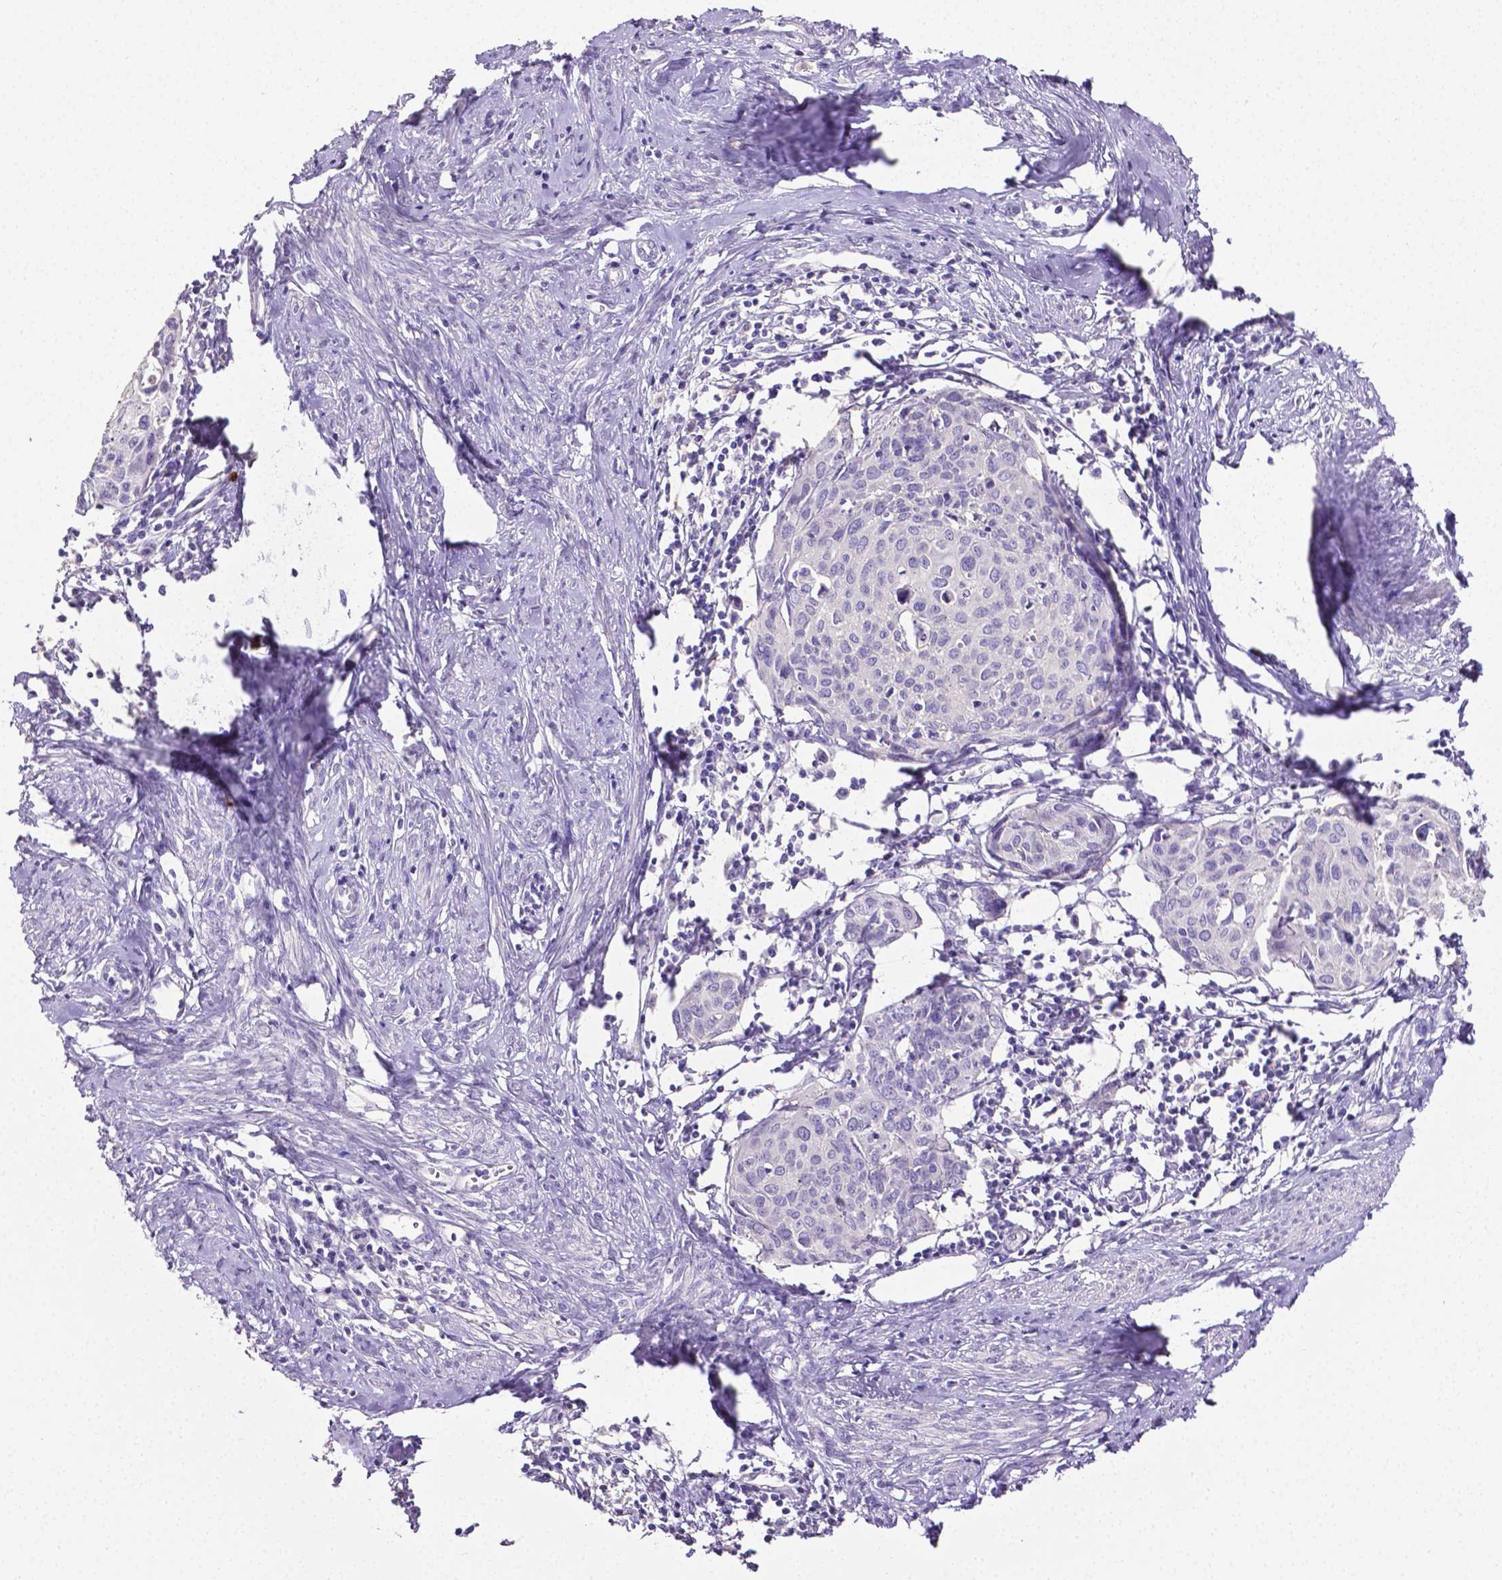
{"staining": {"intensity": "negative", "quantity": "none", "location": "none"}, "tissue": "cervical cancer", "cell_type": "Tumor cells", "image_type": "cancer", "snomed": [{"axis": "morphology", "description": "Squamous cell carcinoma, NOS"}, {"axis": "topography", "description": "Cervix"}], "caption": "There is no significant staining in tumor cells of cervical cancer.", "gene": "MMP9", "patient": {"sex": "female", "age": 62}}